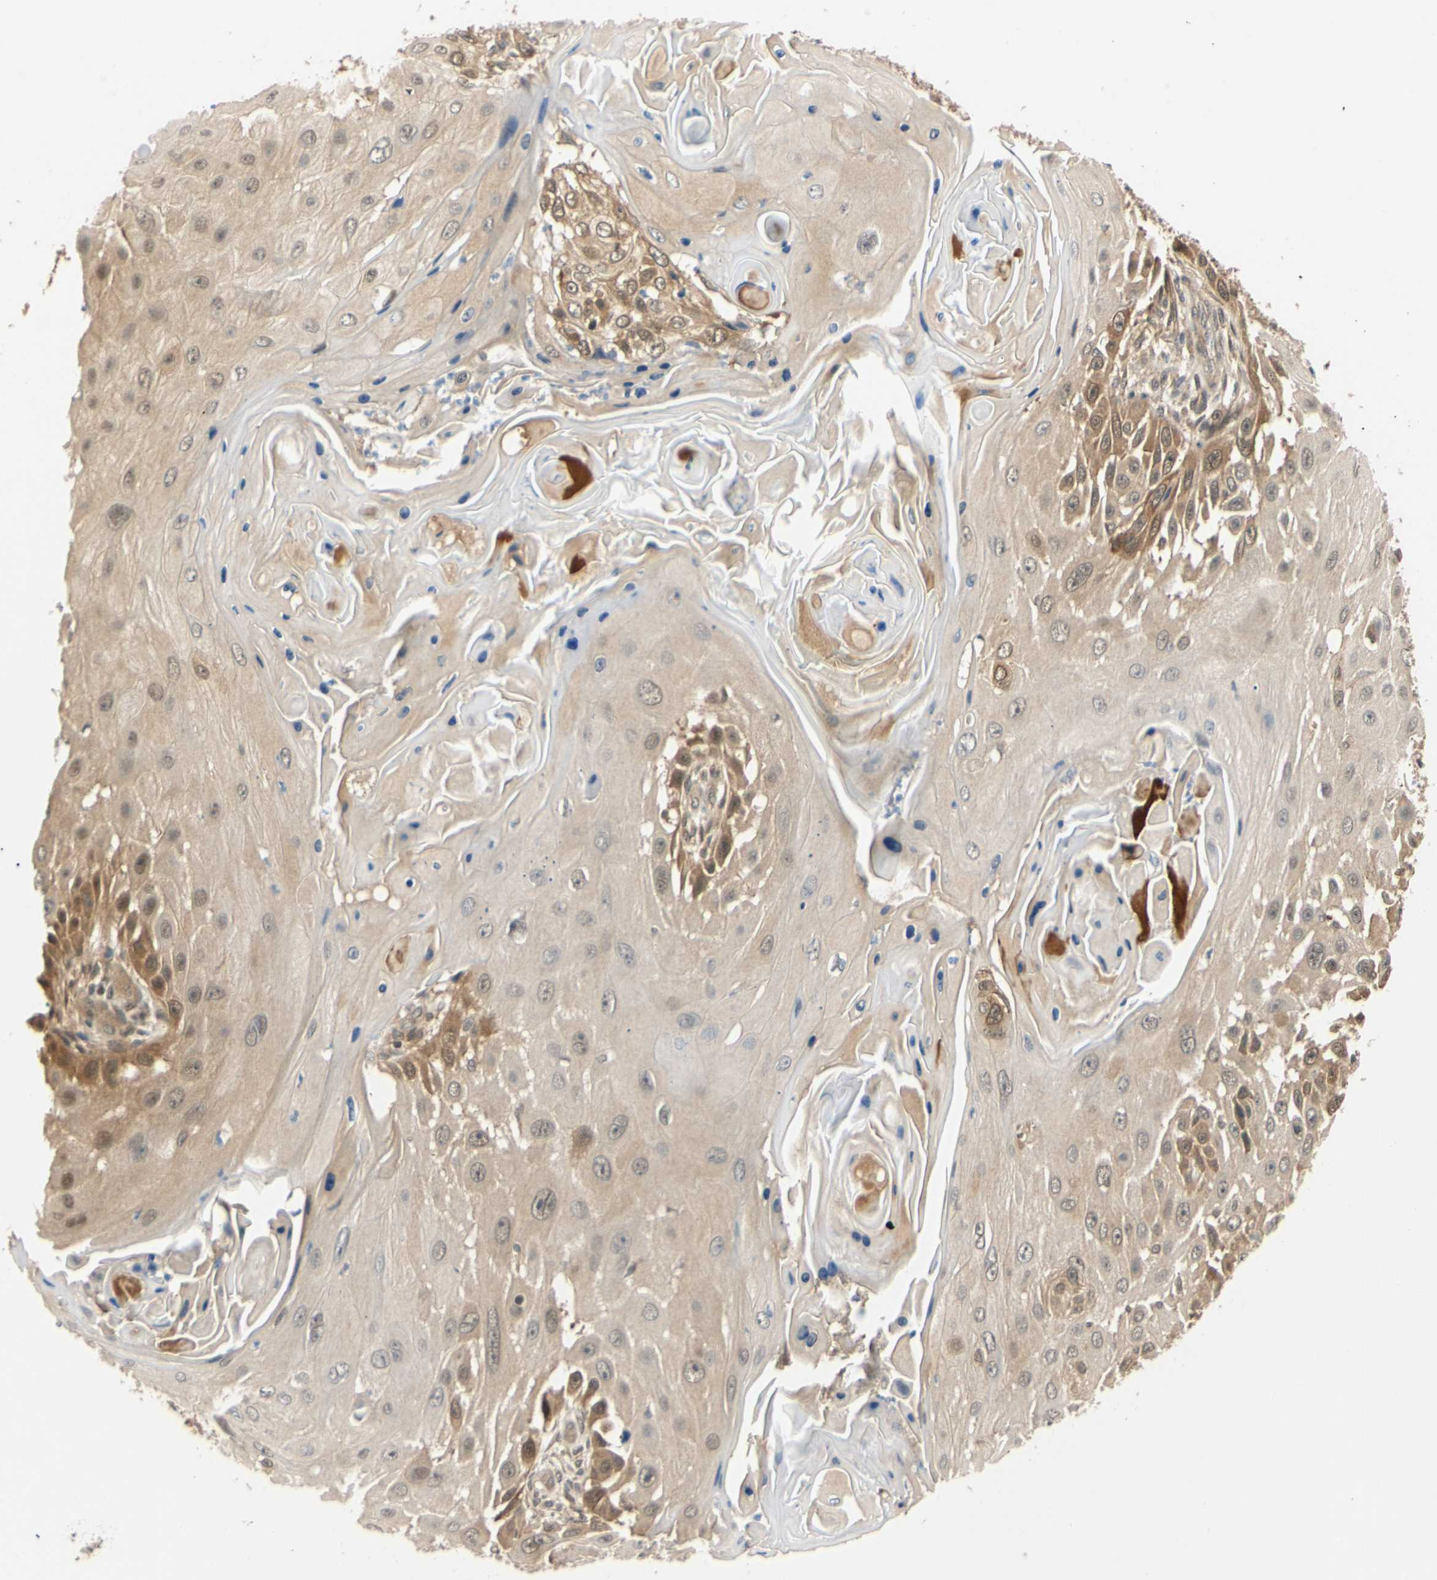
{"staining": {"intensity": "moderate", "quantity": "25%-75%", "location": "cytoplasmic/membranous,nuclear"}, "tissue": "skin cancer", "cell_type": "Tumor cells", "image_type": "cancer", "snomed": [{"axis": "morphology", "description": "Squamous cell carcinoma, NOS"}, {"axis": "topography", "description": "Skin"}], "caption": "Squamous cell carcinoma (skin) was stained to show a protein in brown. There is medium levels of moderate cytoplasmic/membranous and nuclear staining in about 25%-75% of tumor cells.", "gene": "UBE2Z", "patient": {"sex": "female", "age": 44}}